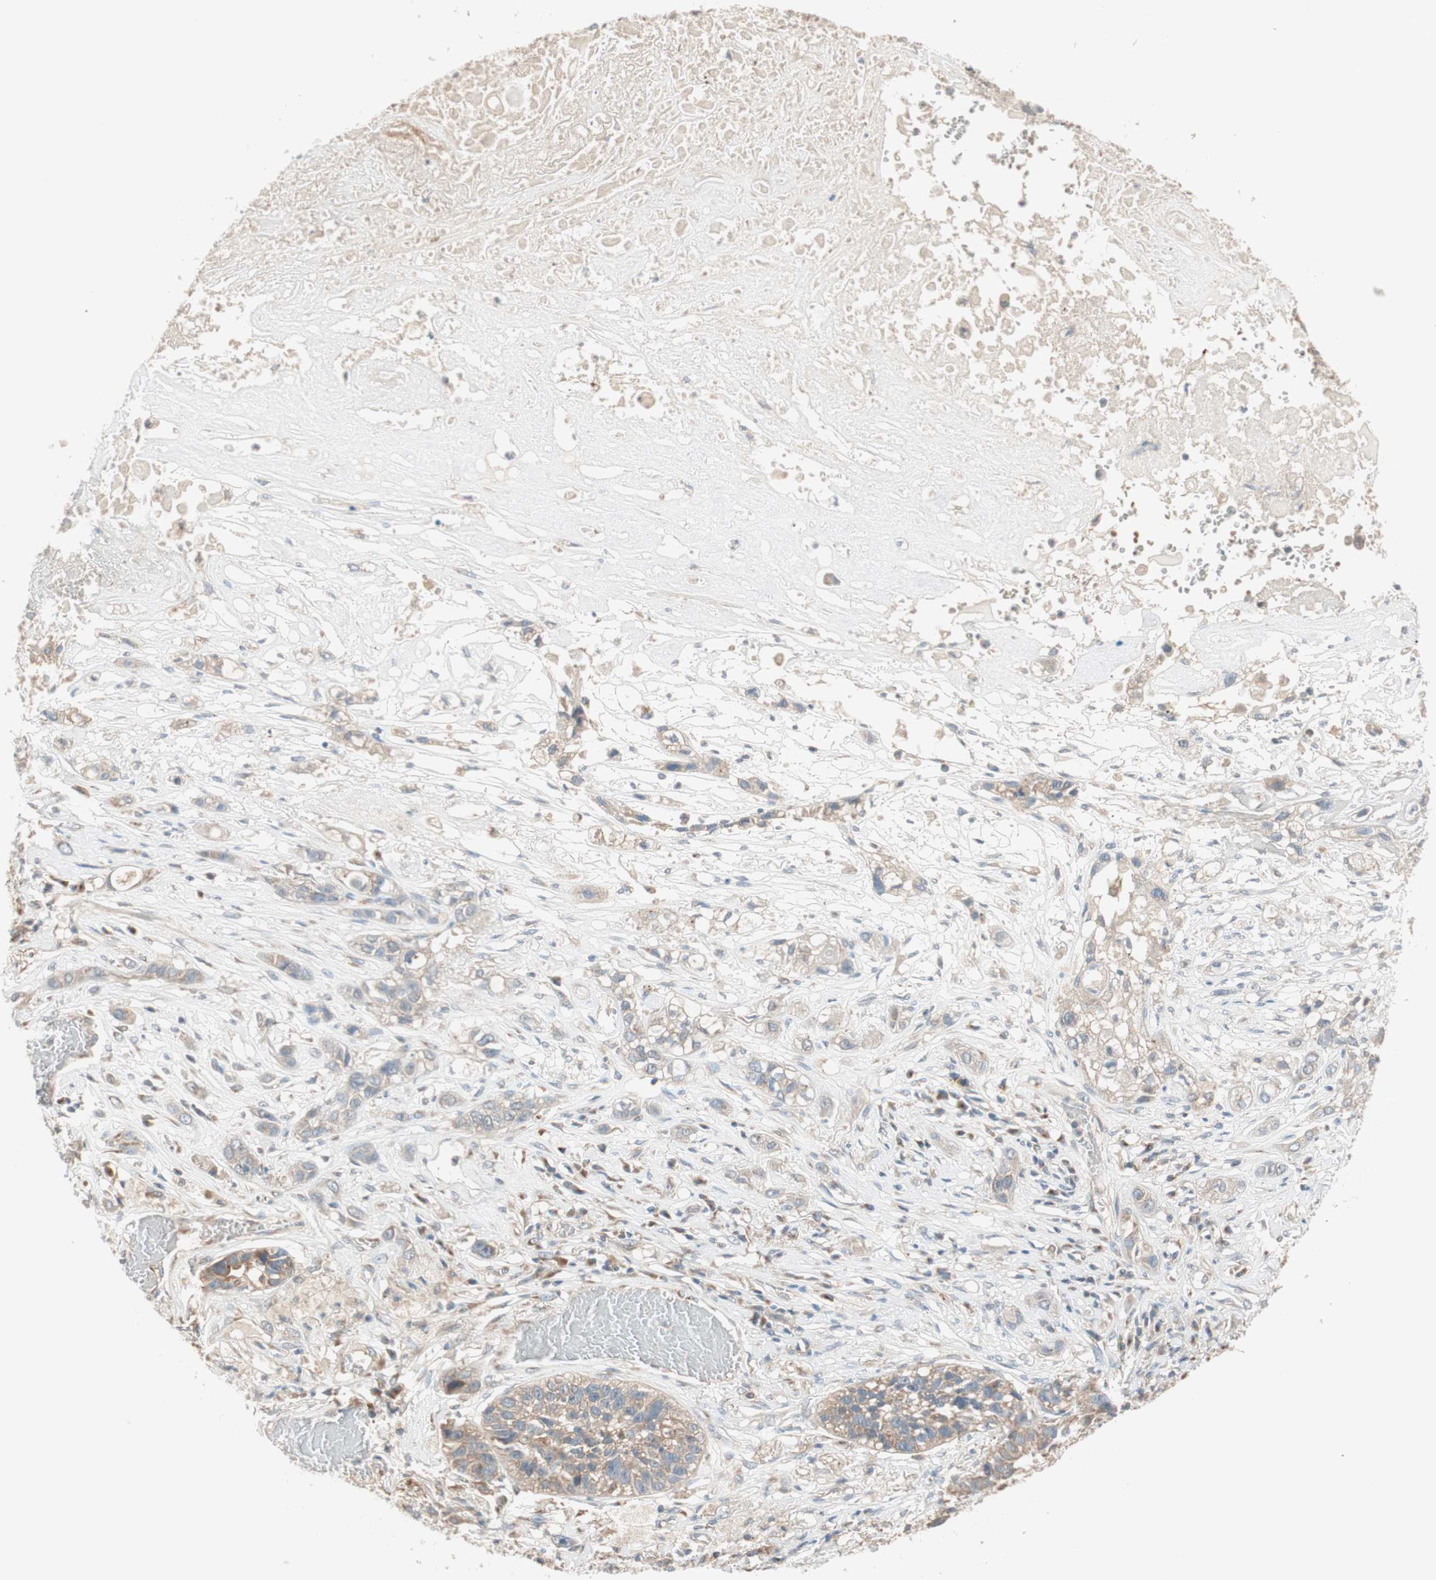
{"staining": {"intensity": "weak", "quantity": "25%-75%", "location": "cytoplasmic/membranous"}, "tissue": "lung cancer", "cell_type": "Tumor cells", "image_type": "cancer", "snomed": [{"axis": "morphology", "description": "Squamous cell carcinoma, NOS"}, {"axis": "topography", "description": "Lung"}], "caption": "Immunohistochemical staining of human lung squamous cell carcinoma shows low levels of weak cytoplasmic/membranous protein positivity in approximately 25%-75% of tumor cells.", "gene": "SEC16A", "patient": {"sex": "male", "age": 71}}